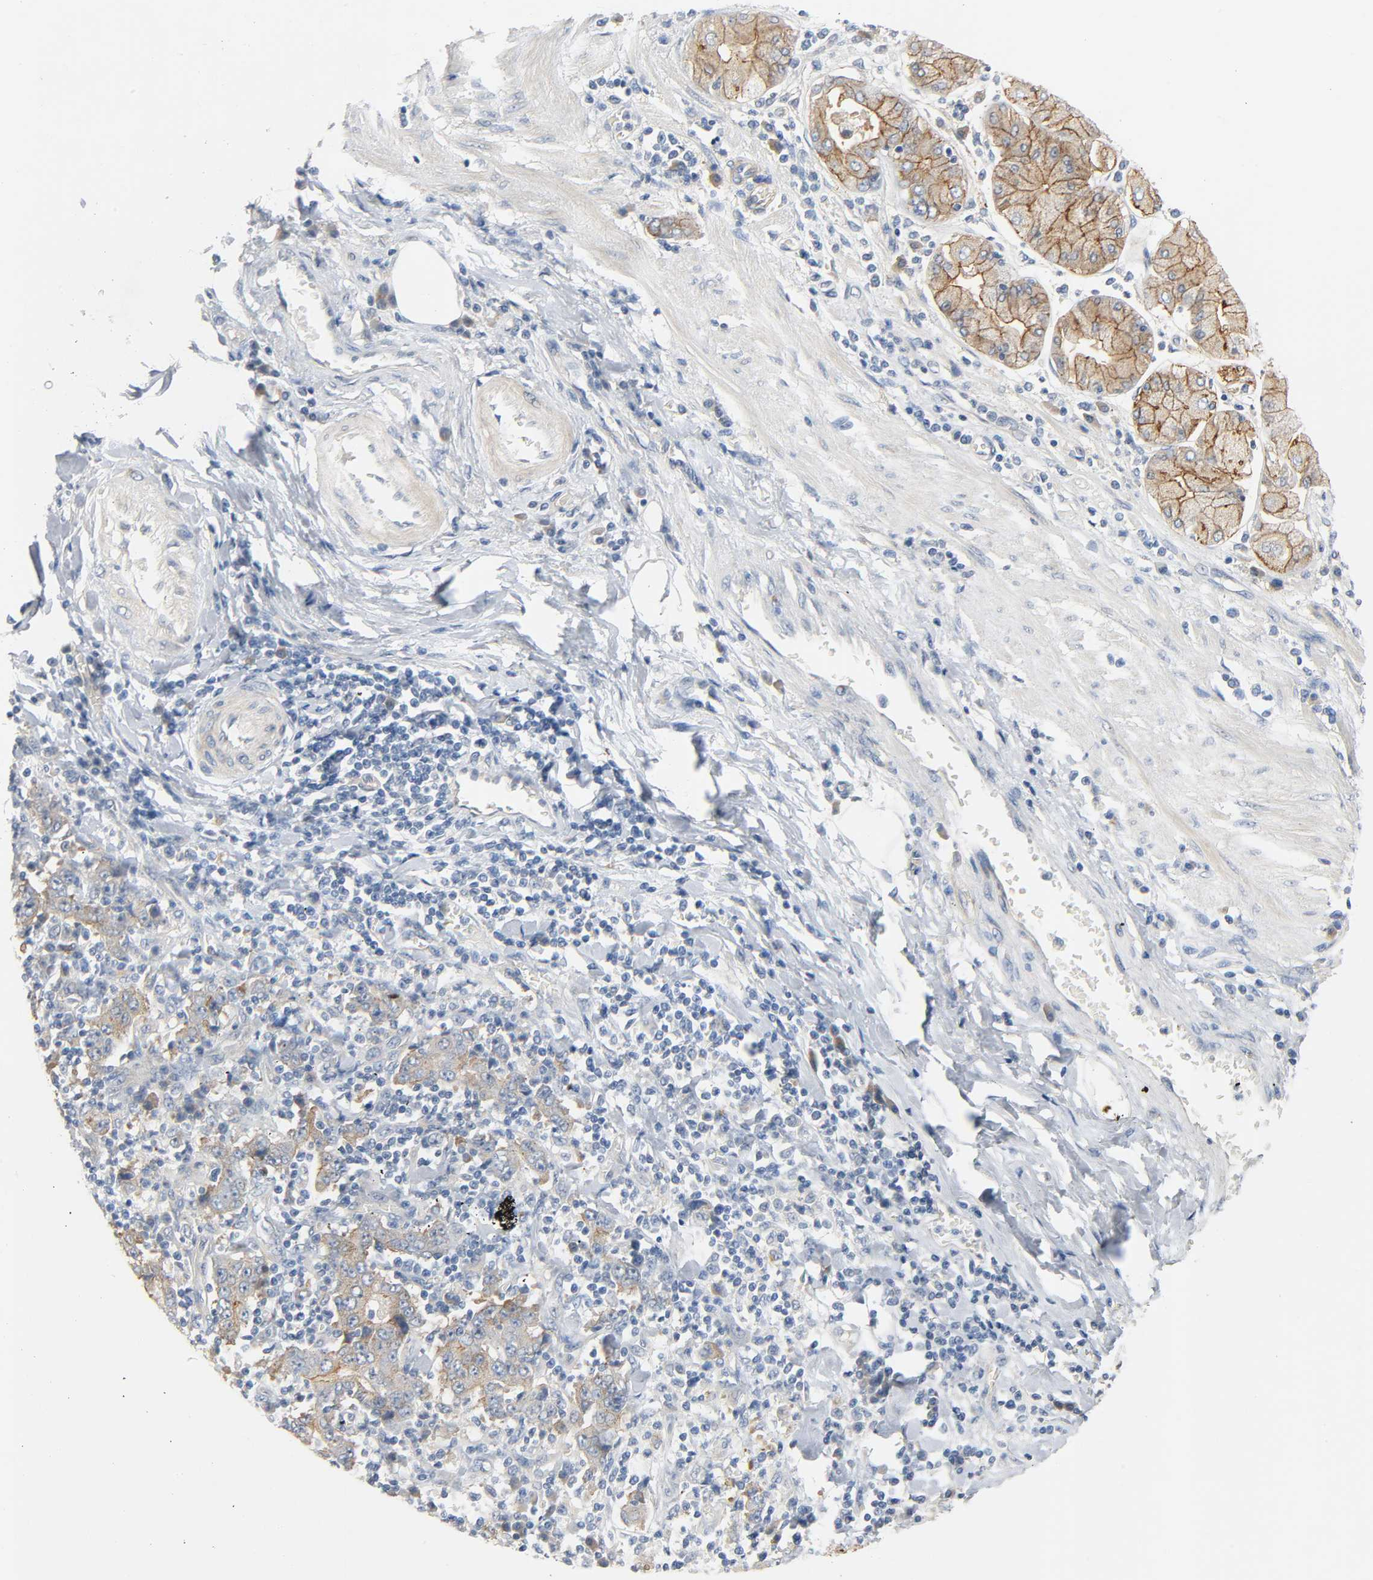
{"staining": {"intensity": "moderate", "quantity": ">75%", "location": "cytoplasmic/membranous"}, "tissue": "stomach cancer", "cell_type": "Tumor cells", "image_type": "cancer", "snomed": [{"axis": "morphology", "description": "Normal tissue, NOS"}, {"axis": "morphology", "description": "Adenocarcinoma, NOS"}, {"axis": "topography", "description": "Stomach, upper"}, {"axis": "topography", "description": "Stomach"}], "caption": "An image of stomach adenocarcinoma stained for a protein exhibits moderate cytoplasmic/membranous brown staining in tumor cells. (brown staining indicates protein expression, while blue staining denotes nuclei).", "gene": "ARPC1A", "patient": {"sex": "male", "age": 59}}